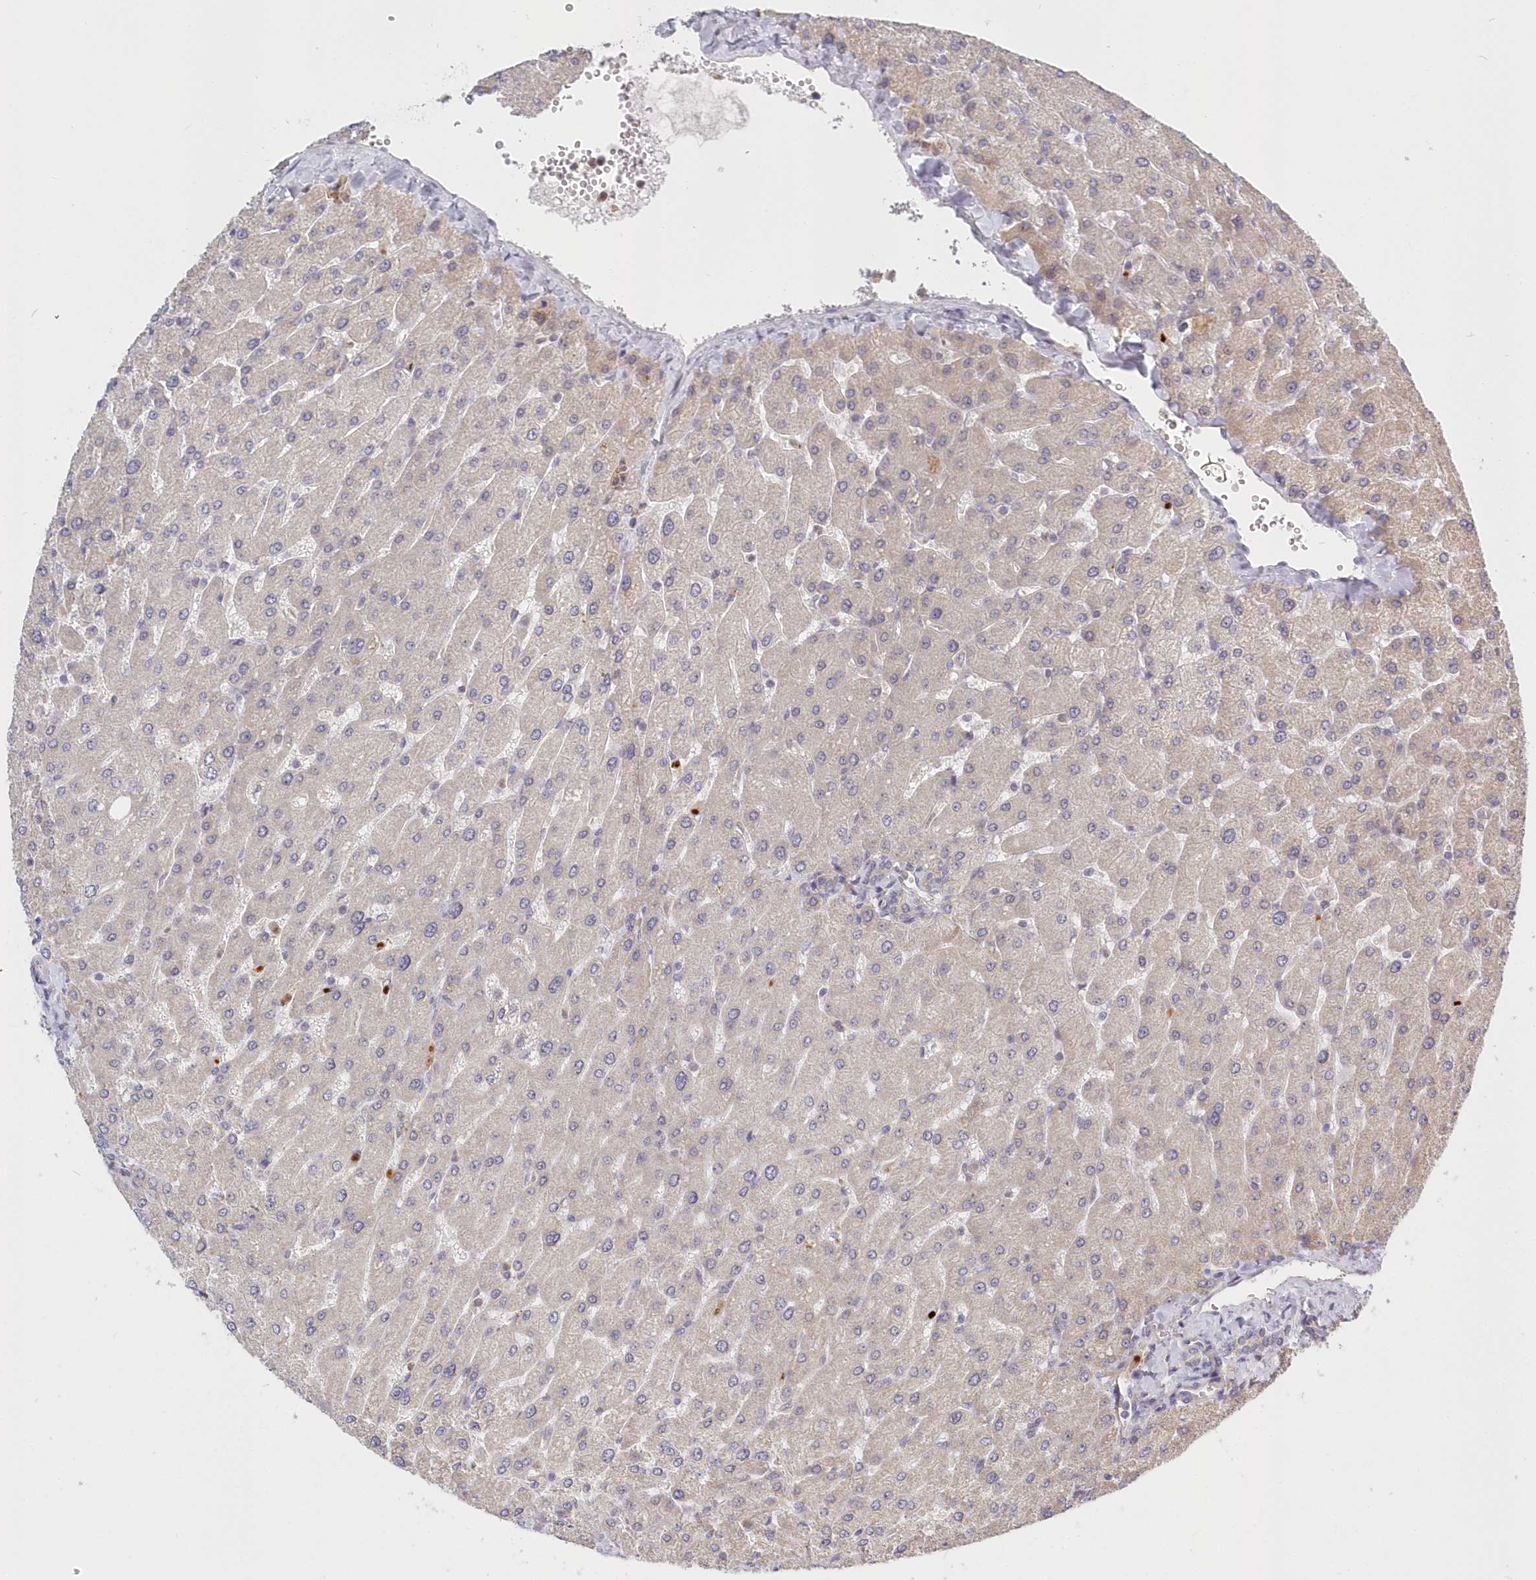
{"staining": {"intensity": "negative", "quantity": "none", "location": "none"}, "tissue": "liver", "cell_type": "Cholangiocytes", "image_type": "normal", "snomed": [{"axis": "morphology", "description": "Normal tissue, NOS"}, {"axis": "topography", "description": "Liver"}], "caption": "High power microscopy image of an immunohistochemistry (IHC) image of unremarkable liver, revealing no significant positivity in cholangiocytes.", "gene": "KATNA1", "patient": {"sex": "male", "age": 55}}